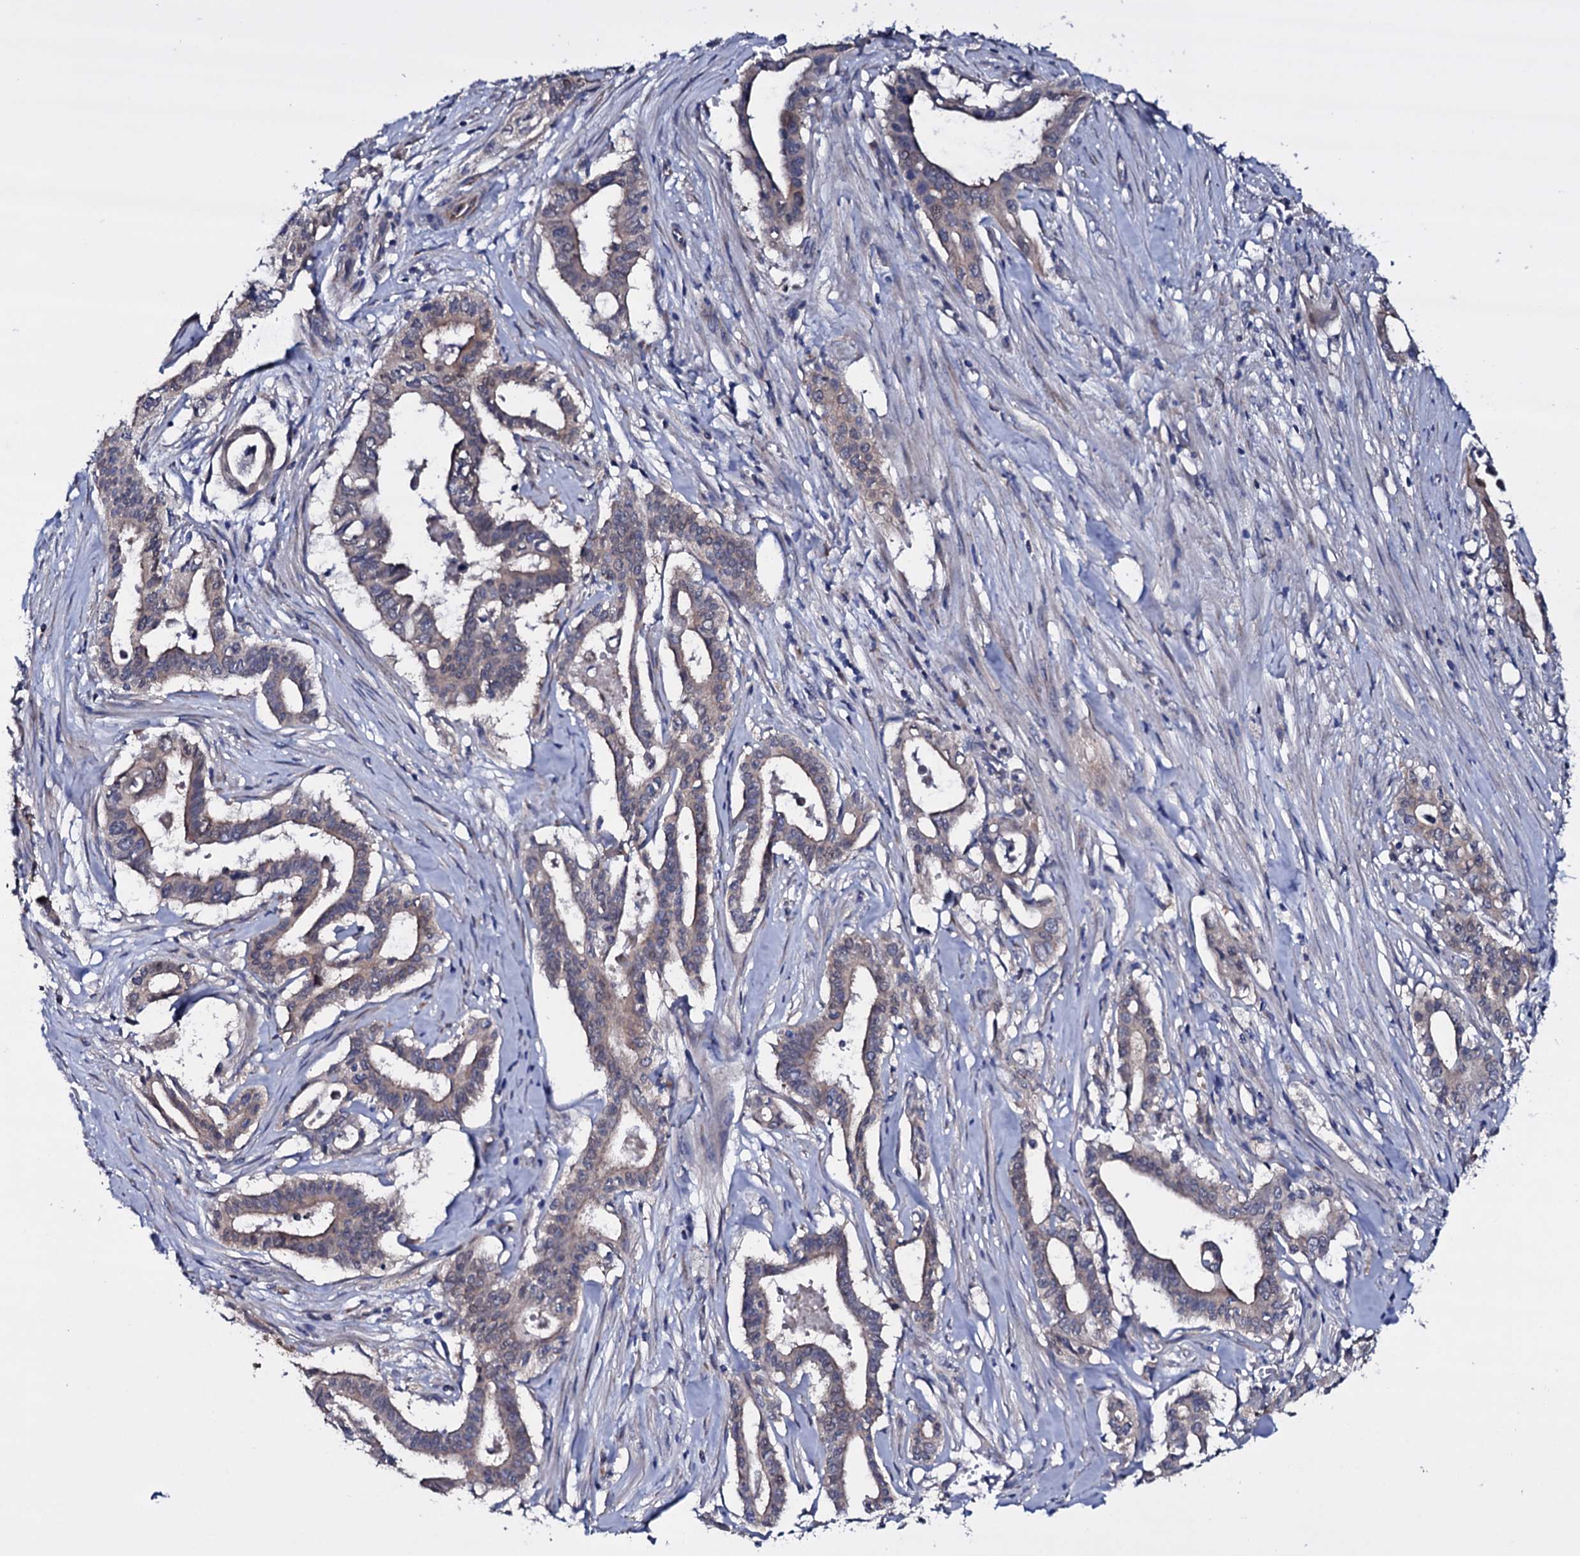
{"staining": {"intensity": "weak", "quantity": "25%-75%", "location": "cytoplasmic/membranous"}, "tissue": "pancreatic cancer", "cell_type": "Tumor cells", "image_type": "cancer", "snomed": [{"axis": "morphology", "description": "Adenocarcinoma, NOS"}, {"axis": "topography", "description": "Pancreas"}], "caption": "Immunohistochemistry (DAB) staining of pancreatic cancer exhibits weak cytoplasmic/membranous protein expression in about 25%-75% of tumor cells.", "gene": "BCL2L14", "patient": {"sex": "female", "age": 77}}